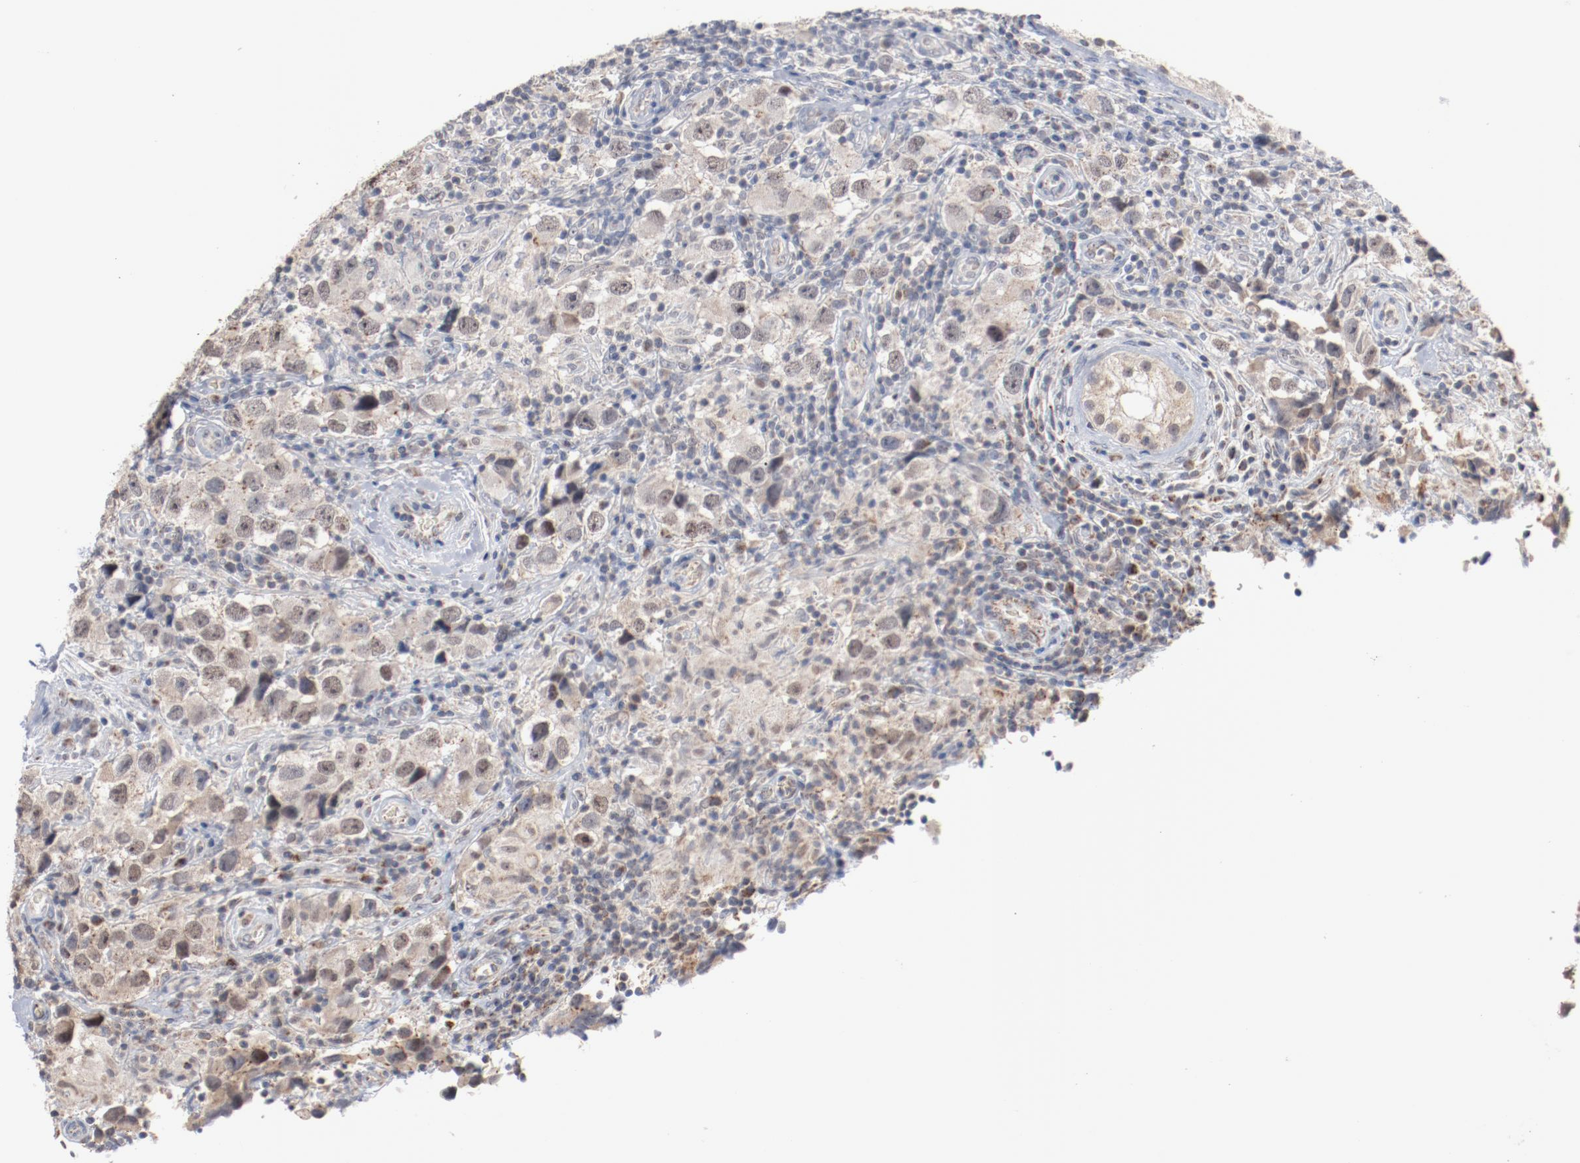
{"staining": {"intensity": "weak", "quantity": "25%-75%", "location": "nuclear"}, "tissue": "testis cancer", "cell_type": "Tumor cells", "image_type": "cancer", "snomed": [{"axis": "morphology", "description": "Carcinoma, Embryonal, NOS"}, {"axis": "topography", "description": "Testis"}], "caption": "Testis cancer stained with DAB (3,3'-diaminobenzidine) immunohistochemistry demonstrates low levels of weak nuclear positivity in about 25%-75% of tumor cells.", "gene": "ERICH1", "patient": {"sex": "male", "age": 21}}